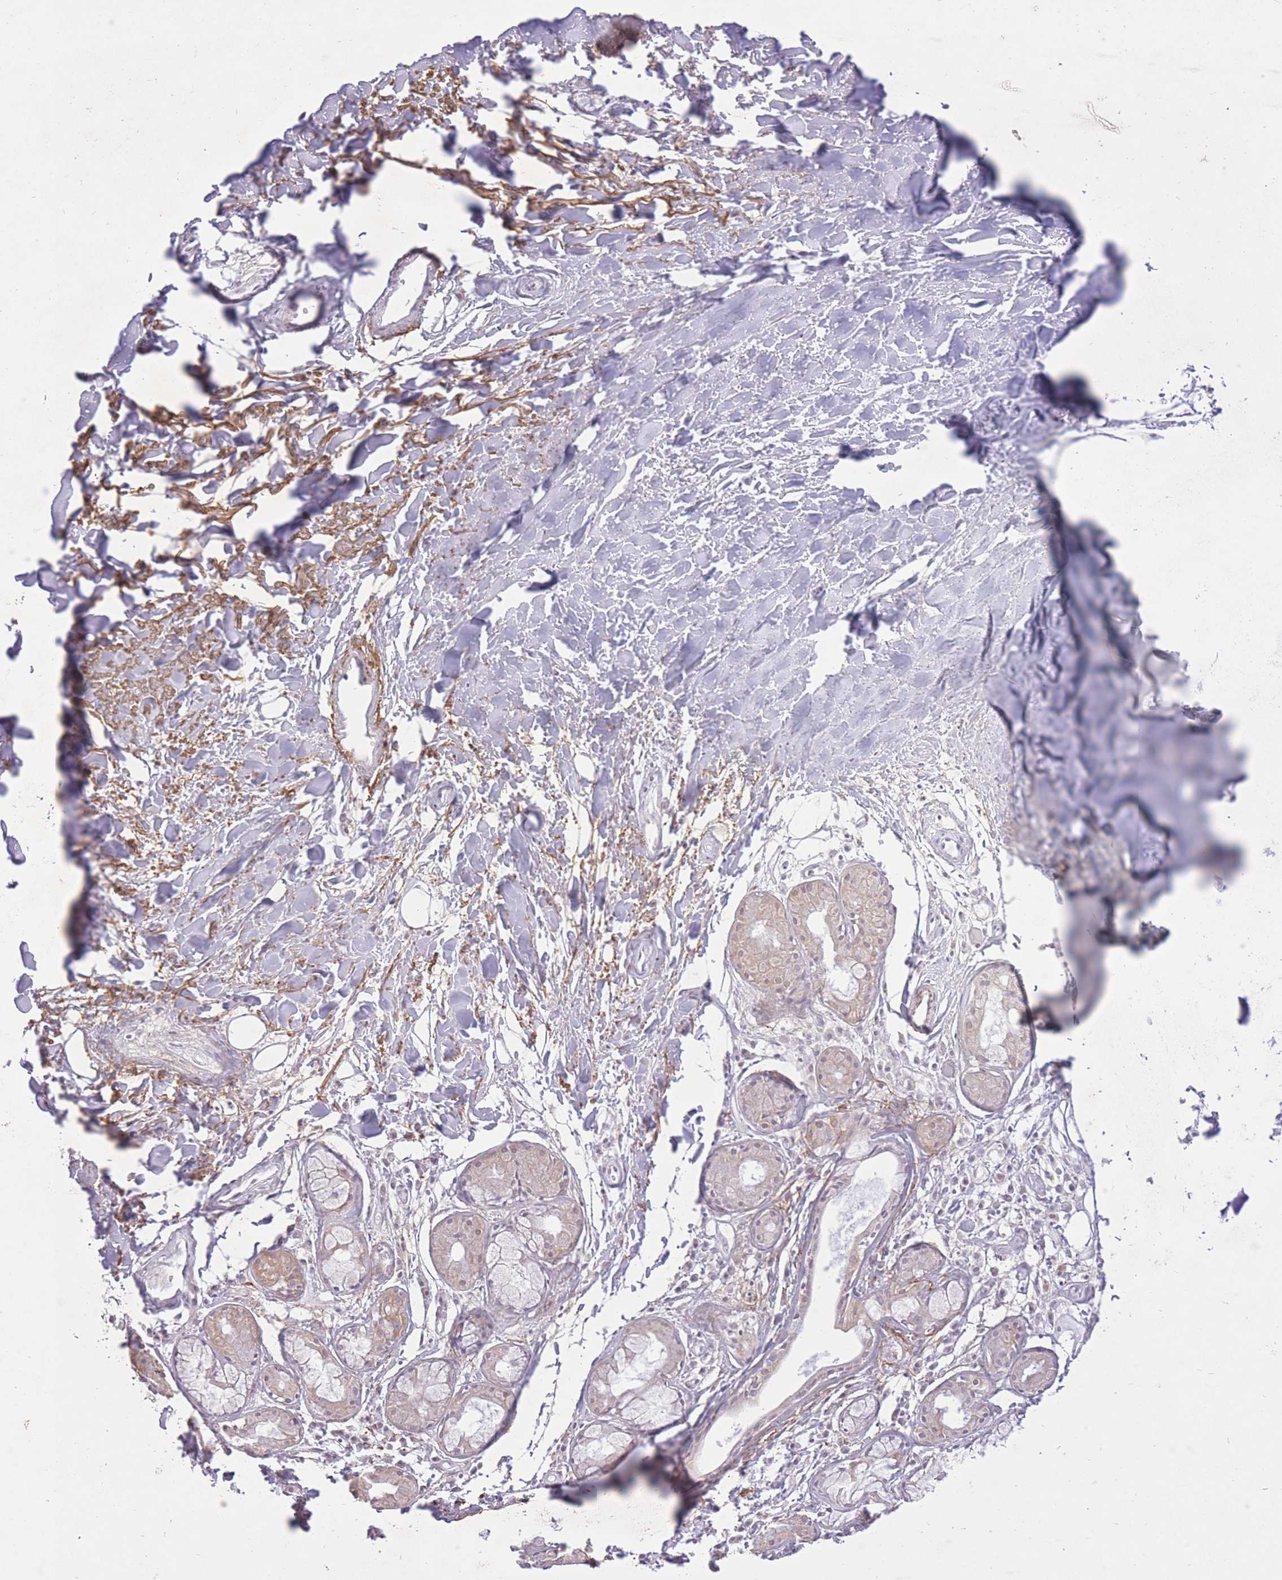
{"staining": {"intensity": "weak", "quantity": "25%-75%", "location": "cytoplasmic/membranous"}, "tissue": "adipose tissue", "cell_type": "Adipocytes", "image_type": "normal", "snomed": [{"axis": "morphology", "description": "Normal tissue, NOS"}, {"axis": "topography", "description": "Cartilage tissue"}], "caption": "Protein staining by IHC reveals weak cytoplasmic/membranous staining in about 25%-75% of adipocytes in unremarkable adipose tissue. Using DAB (3,3'-diaminobenzidine) (brown) and hematoxylin (blue) stains, captured at high magnification using brightfield microscopy.", "gene": "ZNF391", "patient": {"sex": "male", "age": 57}}